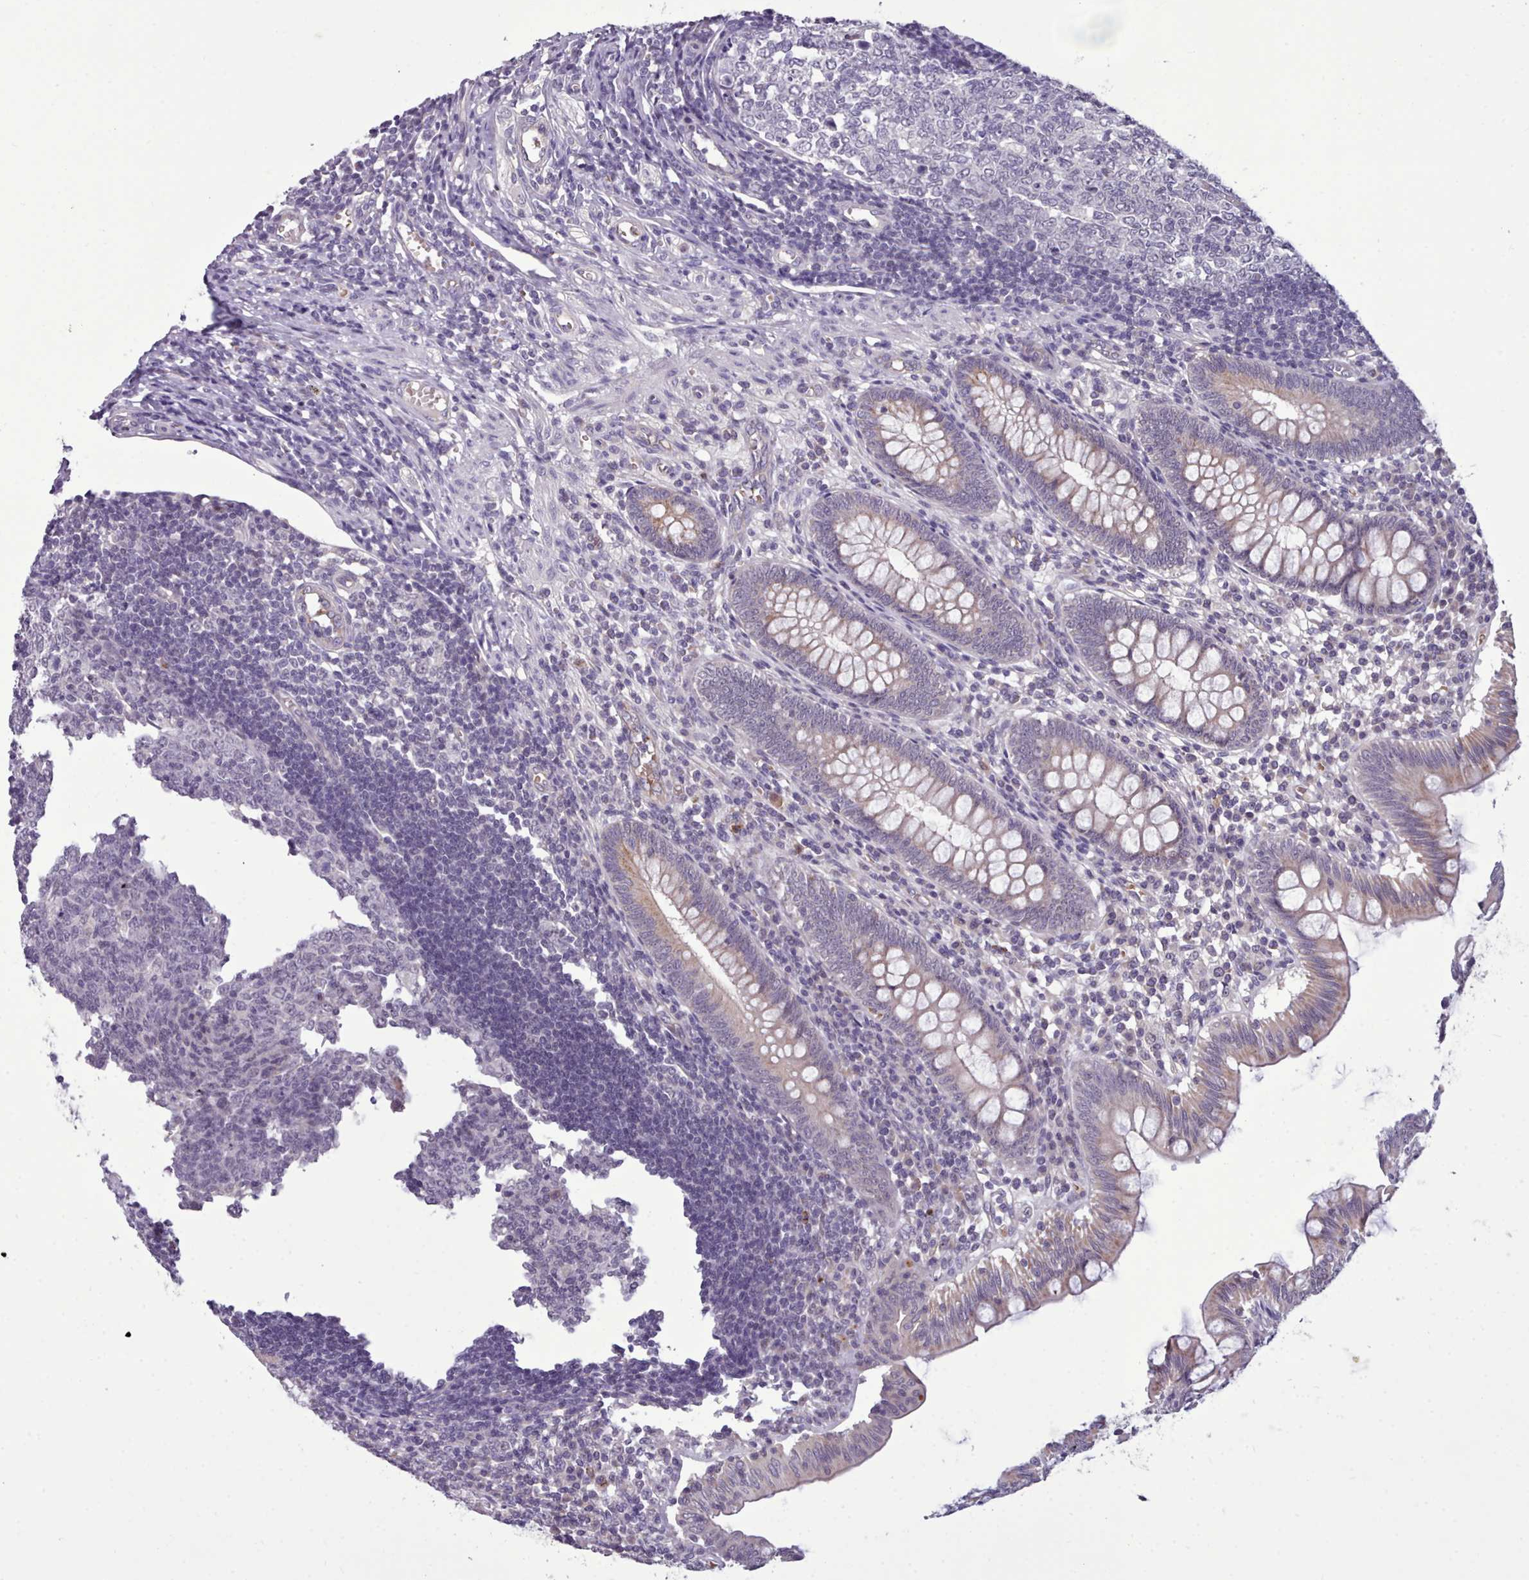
{"staining": {"intensity": "weak", "quantity": "25%-75%", "location": "cytoplasmic/membranous"}, "tissue": "appendix", "cell_type": "Glandular cells", "image_type": "normal", "snomed": [{"axis": "morphology", "description": "Normal tissue, NOS"}, {"axis": "topography", "description": "Appendix"}], "caption": "This image shows immunohistochemistry staining of normal appendix, with low weak cytoplasmic/membranous staining in about 25%-75% of glandular cells.", "gene": "KCTD16", "patient": {"sex": "male", "age": 14}}